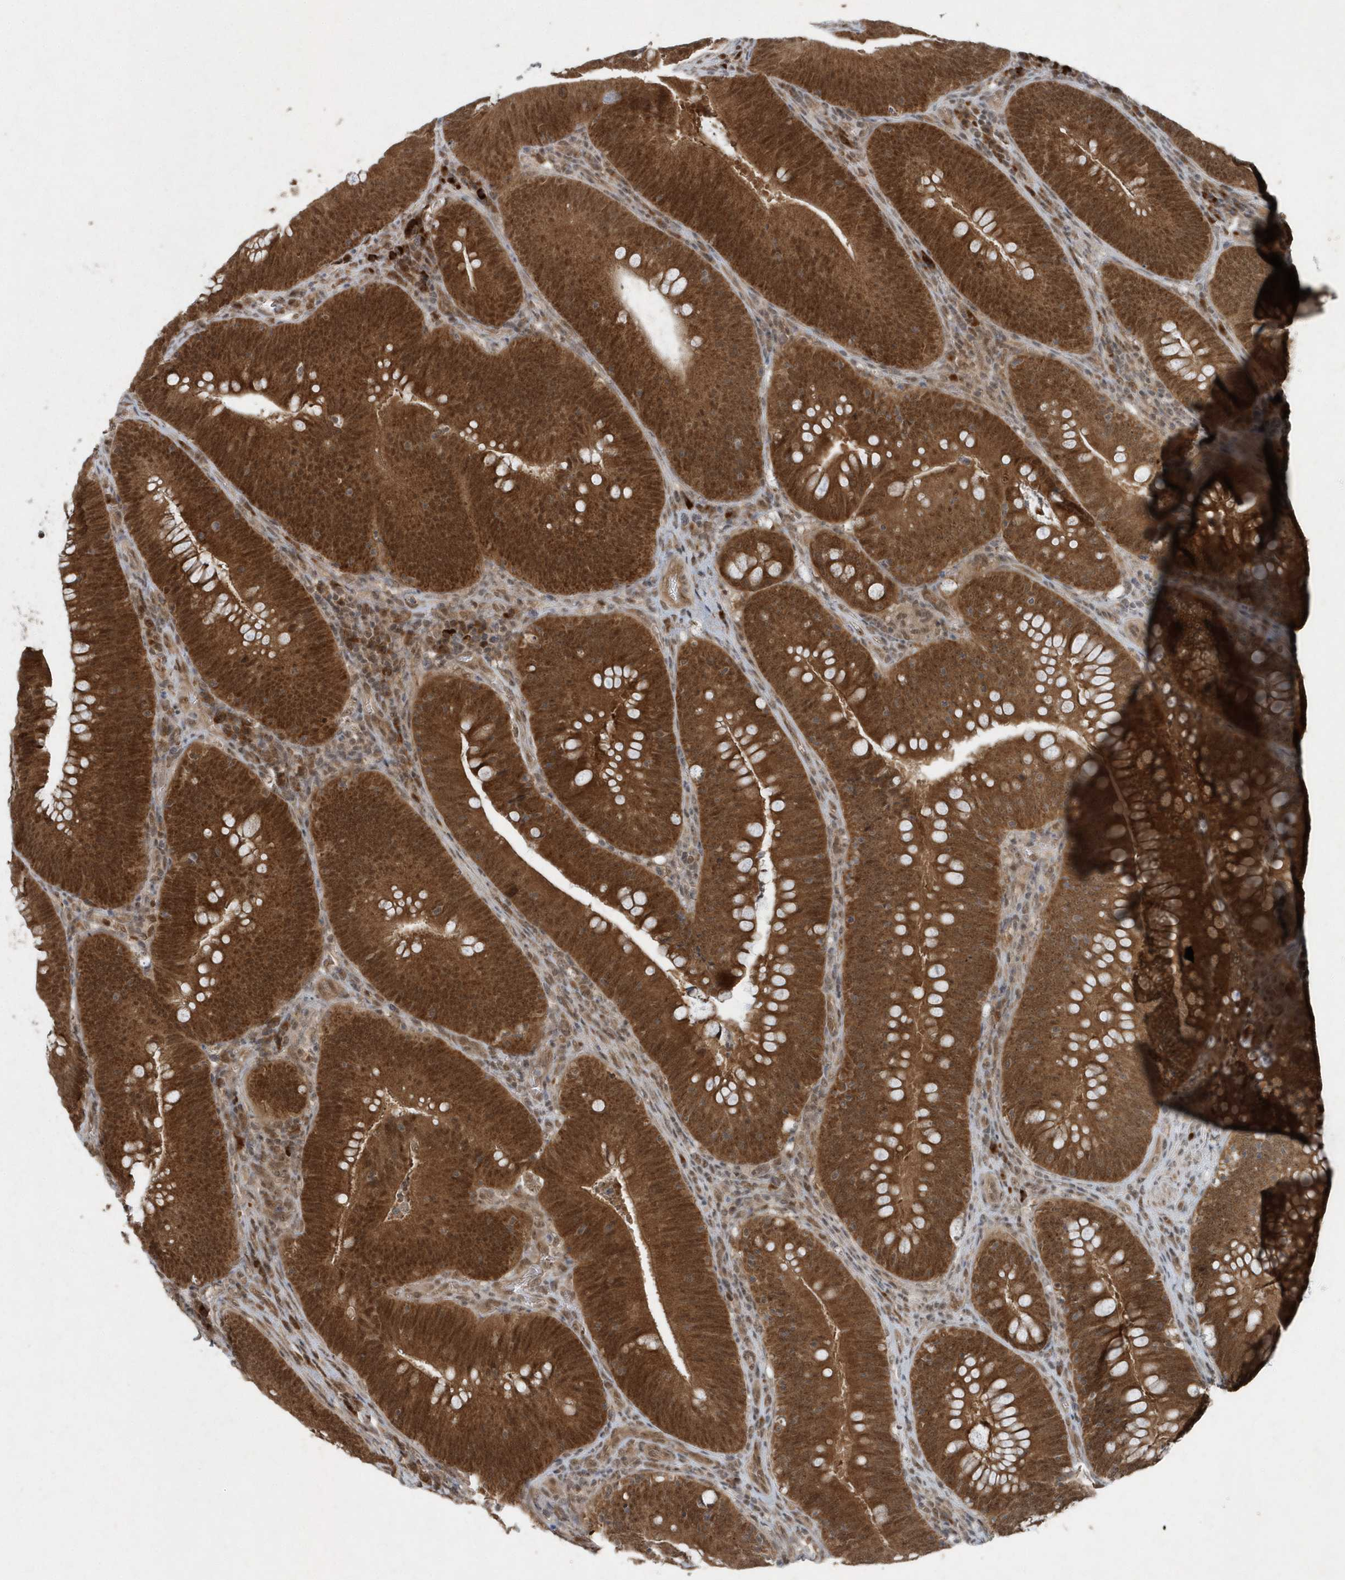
{"staining": {"intensity": "strong", "quantity": ">75%", "location": "cytoplasmic/membranous,nuclear"}, "tissue": "colorectal cancer", "cell_type": "Tumor cells", "image_type": "cancer", "snomed": [{"axis": "morphology", "description": "Normal tissue, NOS"}, {"axis": "topography", "description": "Colon"}], "caption": "An immunohistochemistry photomicrograph of tumor tissue is shown. Protein staining in brown shows strong cytoplasmic/membranous and nuclear positivity in colorectal cancer within tumor cells.", "gene": "QTRT2", "patient": {"sex": "female", "age": 82}}